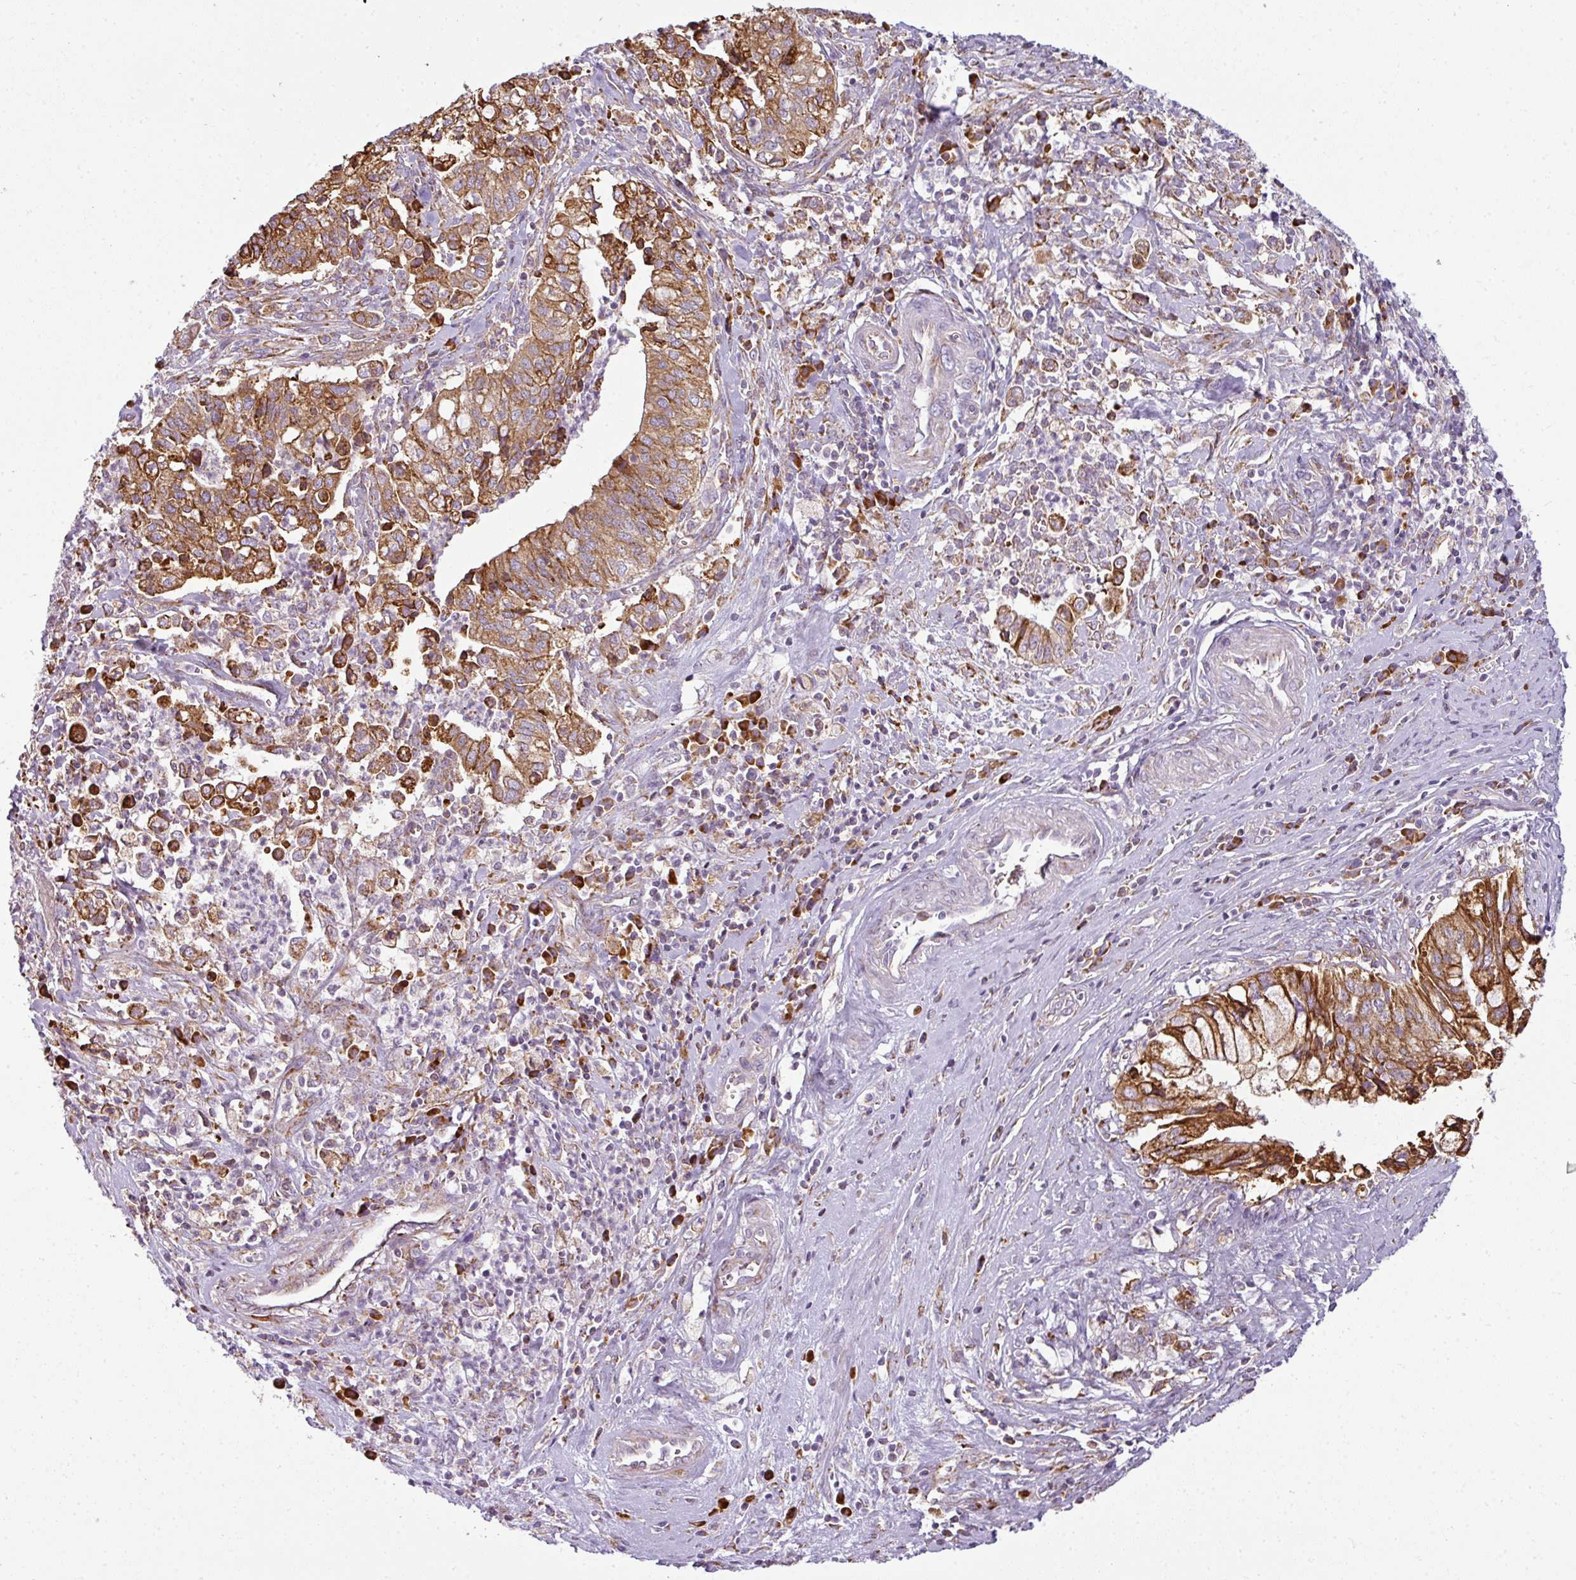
{"staining": {"intensity": "moderate", "quantity": ">75%", "location": "cytoplasmic/membranous"}, "tissue": "cervical cancer", "cell_type": "Tumor cells", "image_type": "cancer", "snomed": [{"axis": "morphology", "description": "Adenocarcinoma, NOS"}, {"axis": "topography", "description": "Cervix"}], "caption": "Immunohistochemical staining of human adenocarcinoma (cervical) shows medium levels of moderate cytoplasmic/membranous protein positivity in about >75% of tumor cells.", "gene": "ANKRD18A", "patient": {"sex": "female", "age": 44}}